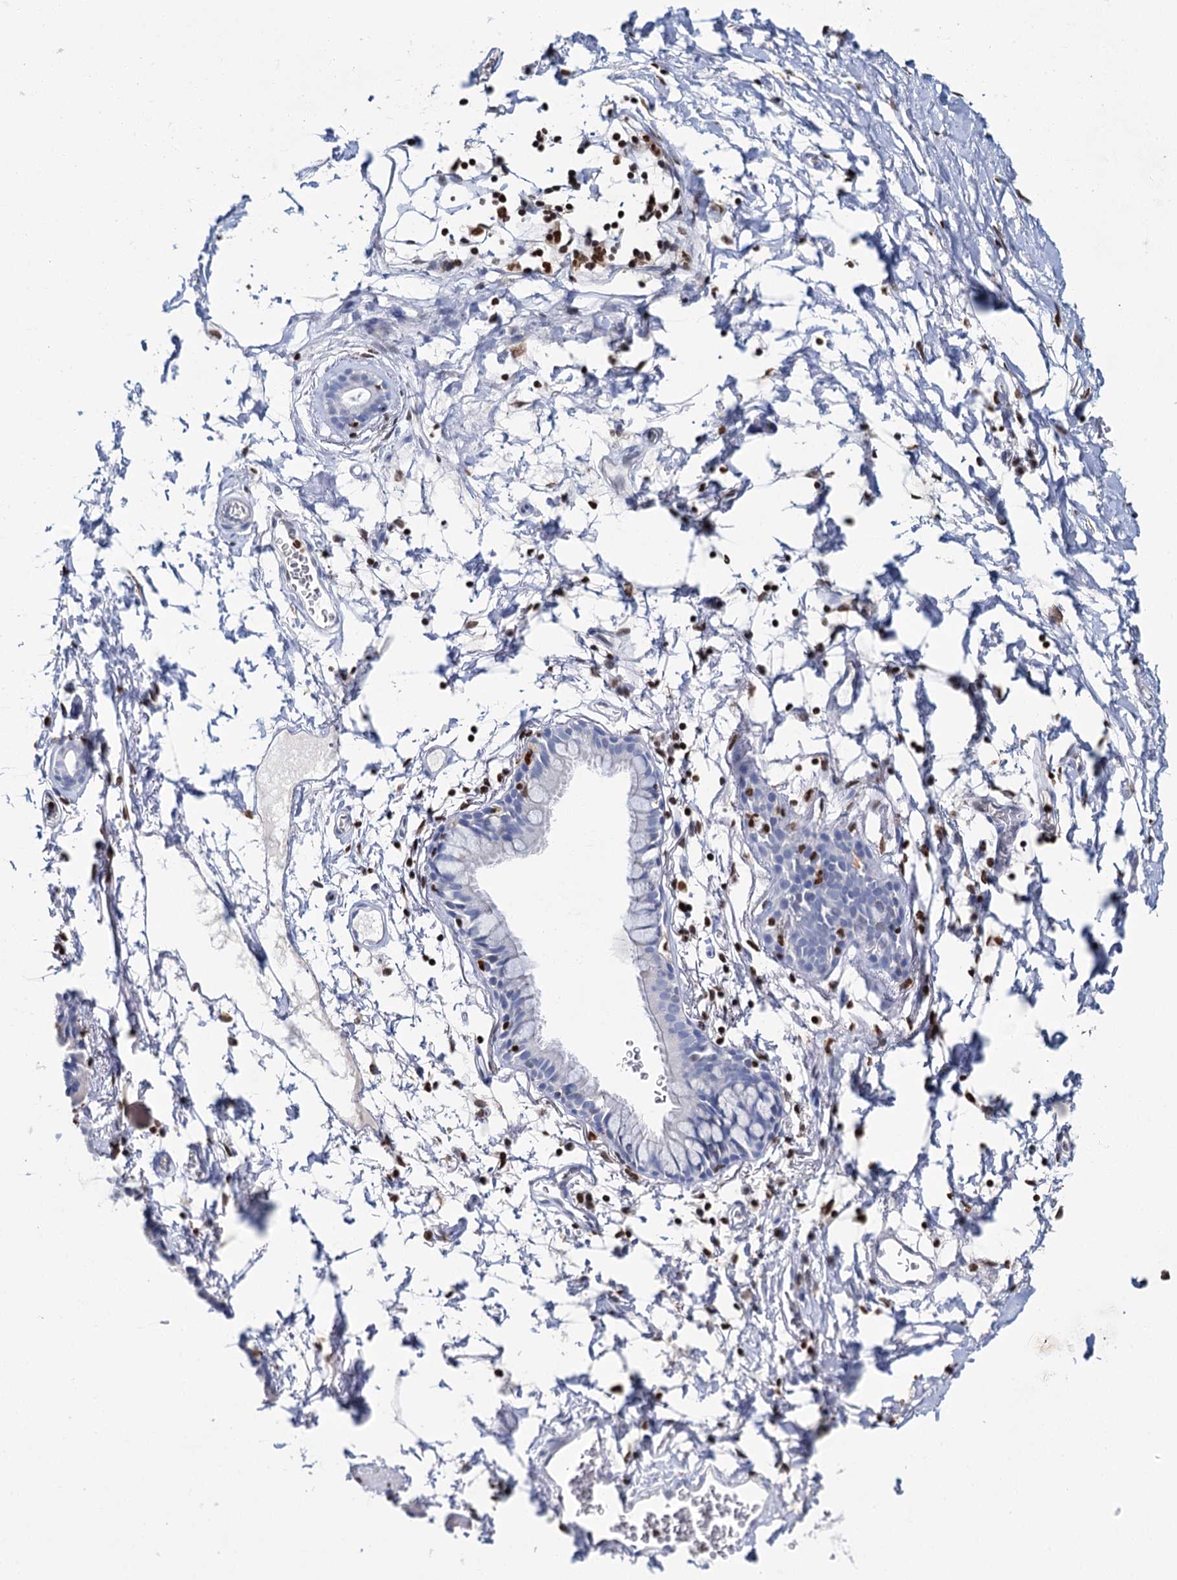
{"staining": {"intensity": "negative", "quantity": "none", "location": "none"}, "tissue": "adipose tissue", "cell_type": "Adipocytes", "image_type": "normal", "snomed": [{"axis": "morphology", "description": "Normal tissue, NOS"}, {"axis": "topography", "description": "Lymph node"}, {"axis": "topography", "description": "Bronchus"}], "caption": "Immunohistochemistry of benign adipose tissue displays no staining in adipocytes.", "gene": "CELF2", "patient": {"sex": "male", "age": 63}}